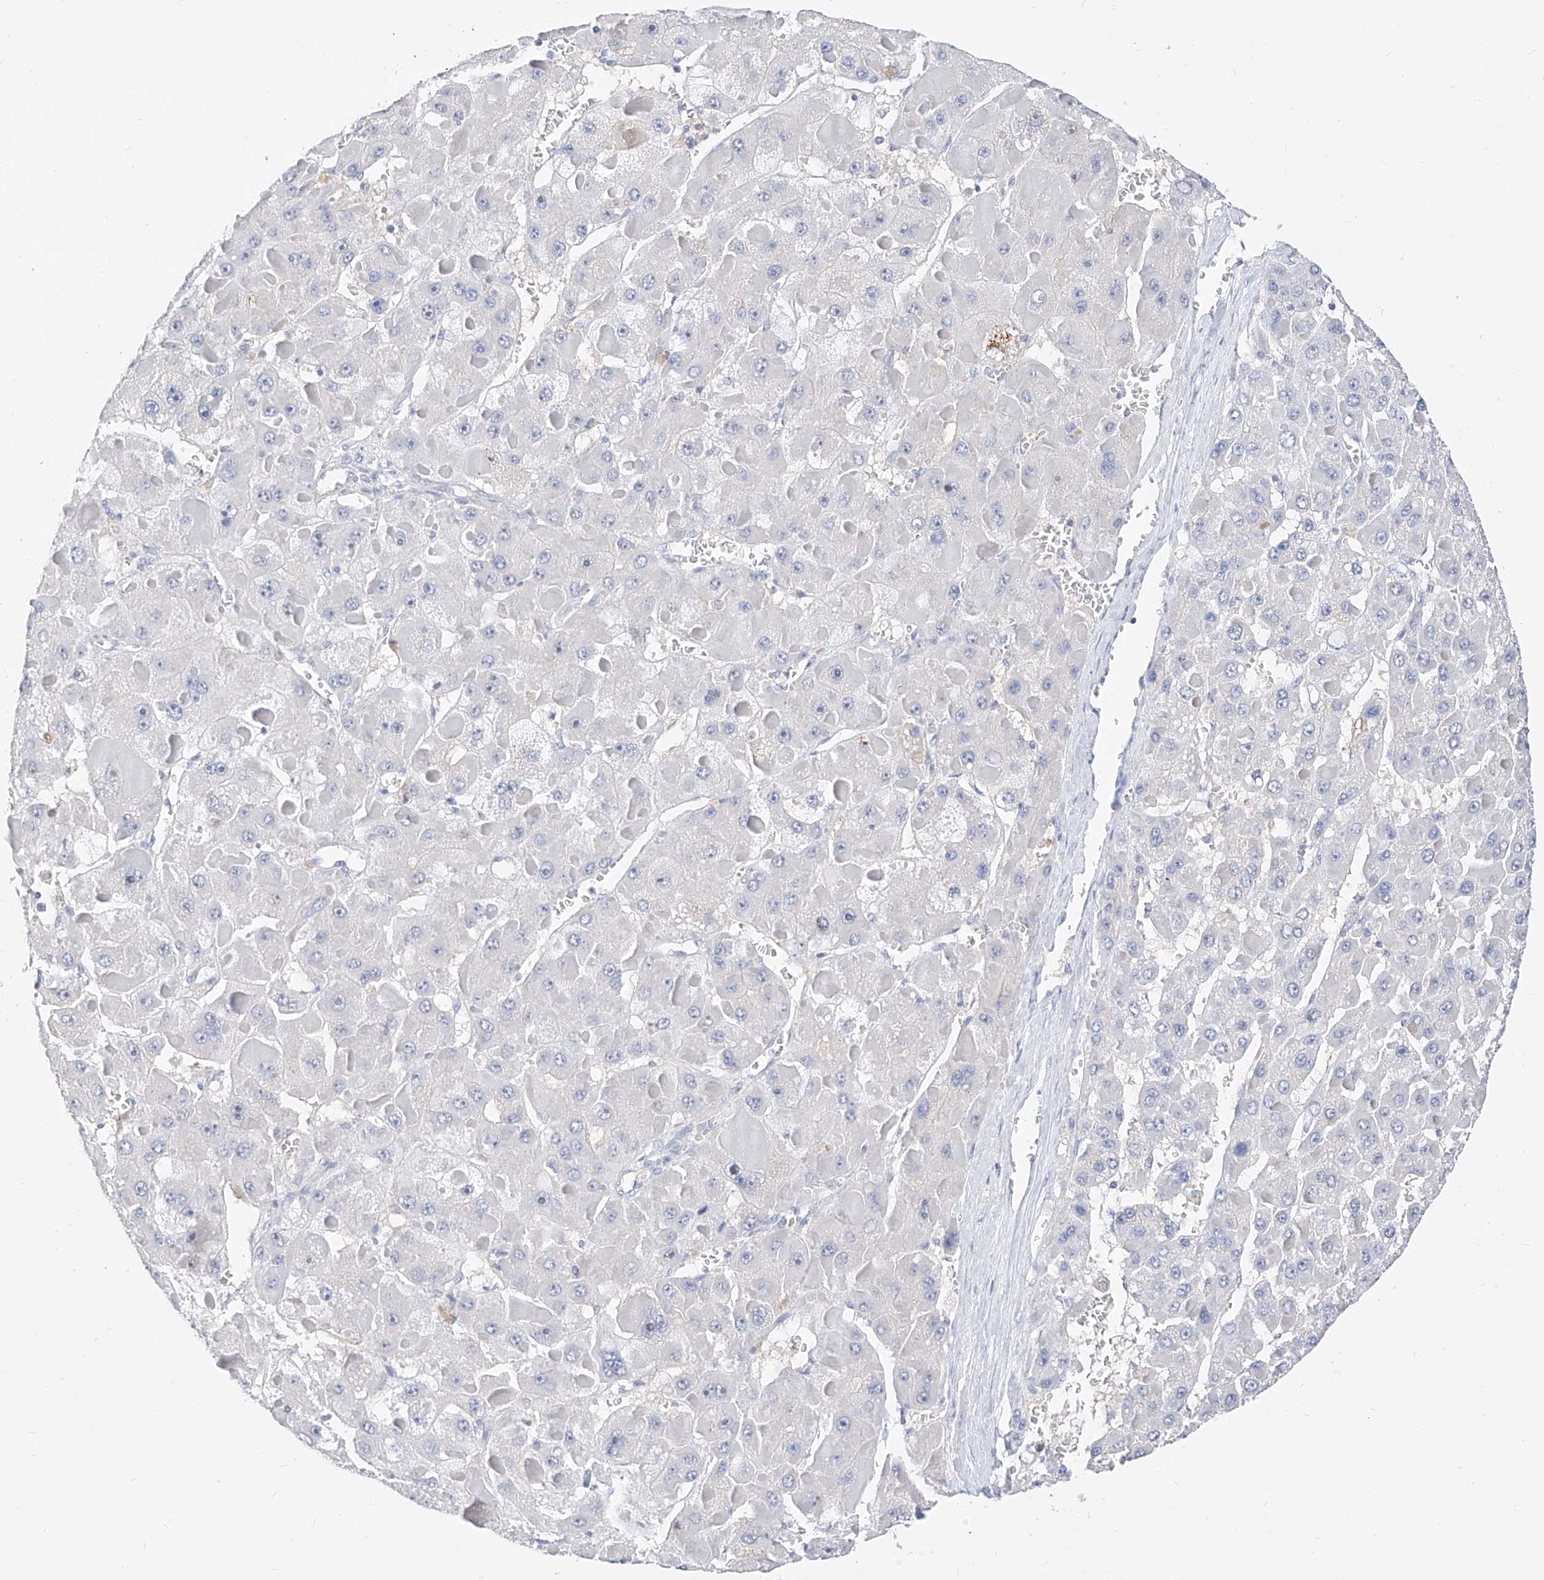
{"staining": {"intensity": "negative", "quantity": "none", "location": "none"}, "tissue": "liver cancer", "cell_type": "Tumor cells", "image_type": "cancer", "snomed": [{"axis": "morphology", "description": "Carcinoma, Hepatocellular, NOS"}, {"axis": "topography", "description": "Liver"}], "caption": "Protein analysis of hepatocellular carcinoma (liver) displays no significant positivity in tumor cells.", "gene": "ZZEF1", "patient": {"sex": "female", "age": 73}}